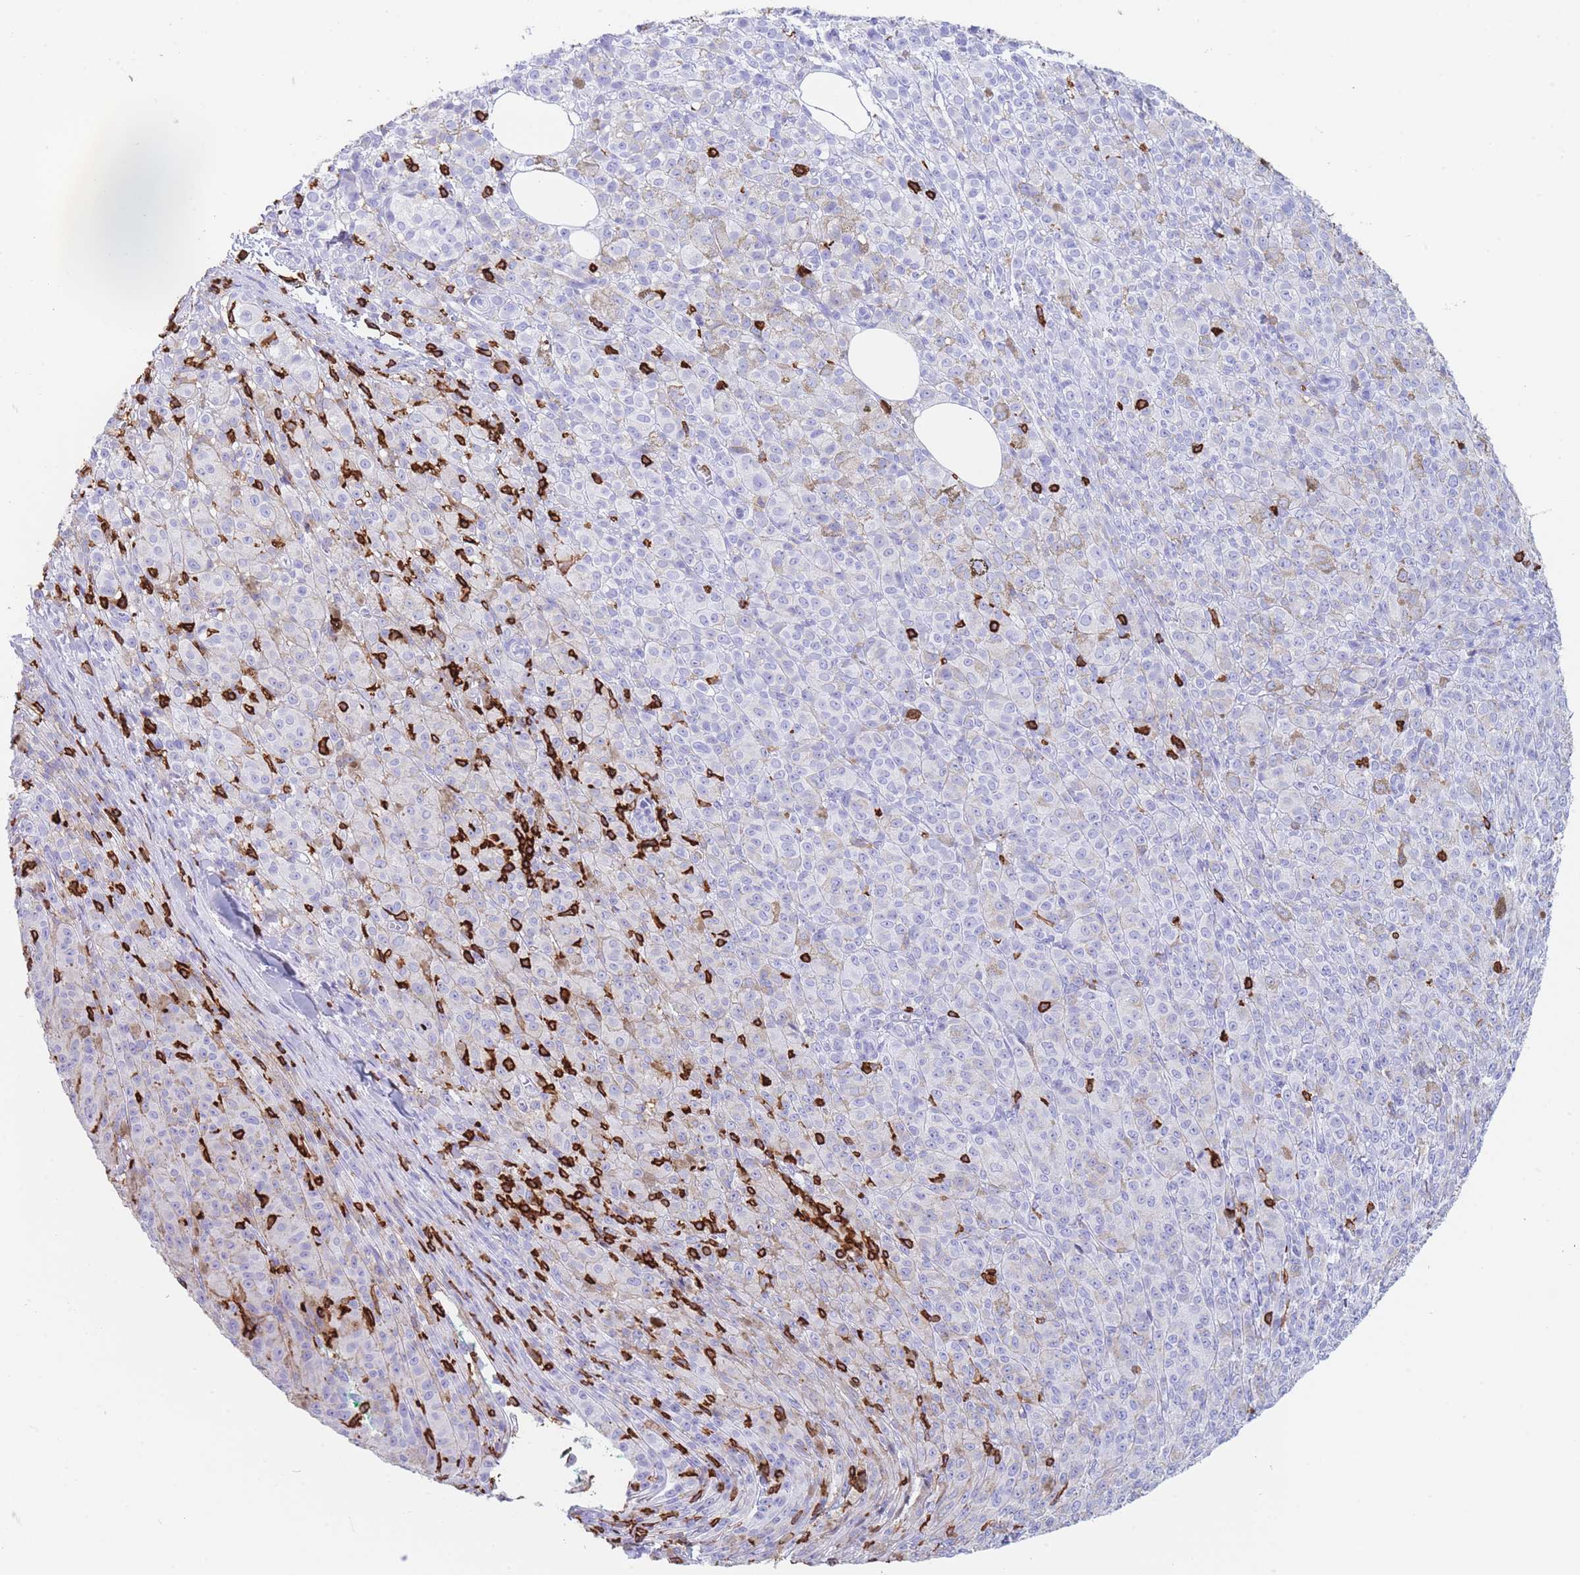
{"staining": {"intensity": "negative", "quantity": "none", "location": "none"}, "tissue": "melanoma", "cell_type": "Tumor cells", "image_type": "cancer", "snomed": [{"axis": "morphology", "description": "Malignant melanoma, NOS"}, {"axis": "topography", "description": "Skin"}], "caption": "This is a photomicrograph of IHC staining of malignant melanoma, which shows no positivity in tumor cells.", "gene": "CORO1A", "patient": {"sex": "female", "age": 52}}